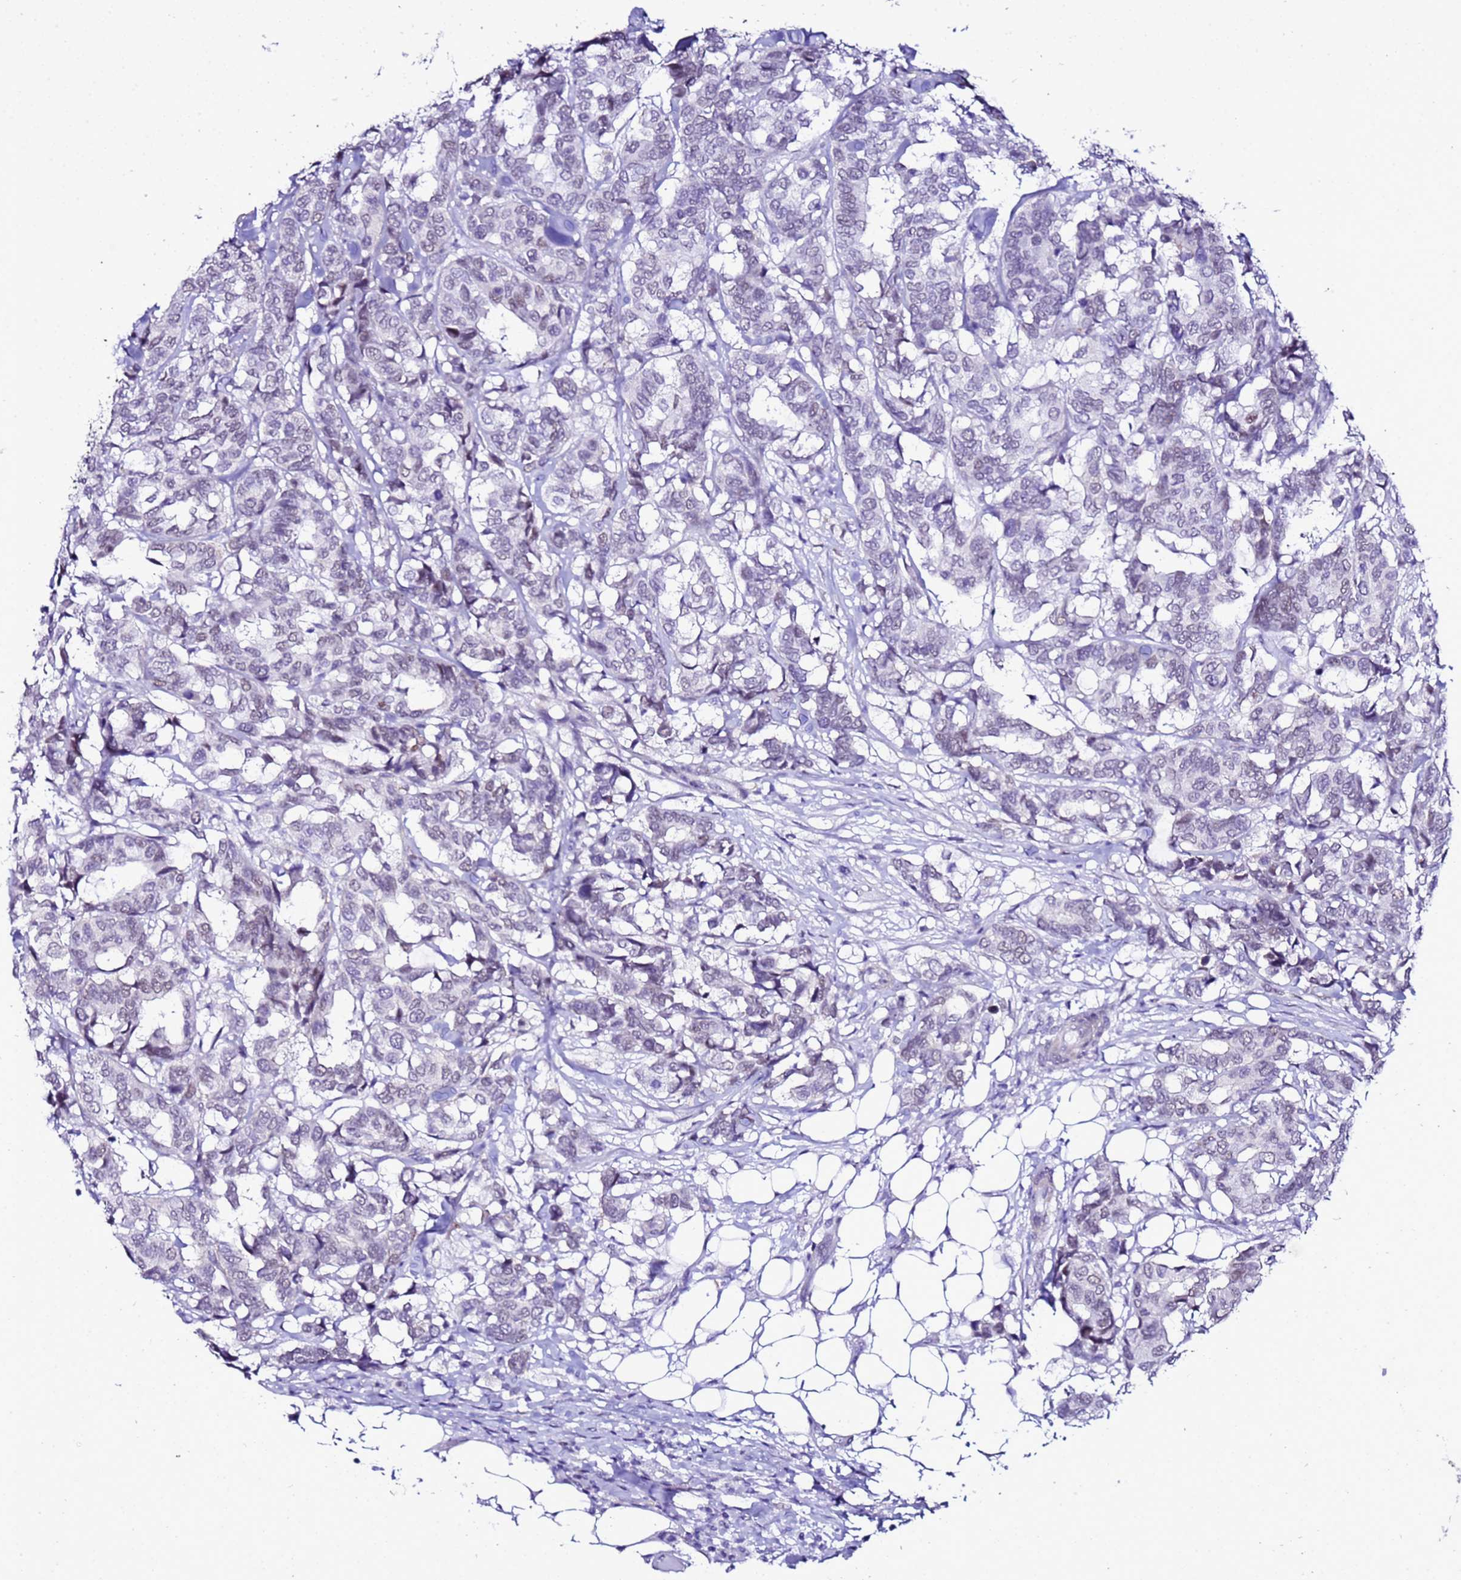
{"staining": {"intensity": "negative", "quantity": "none", "location": "none"}, "tissue": "breast cancer", "cell_type": "Tumor cells", "image_type": "cancer", "snomed": [{"axis": "morphology", "description": "Duct carcinoma"}, {"axis": "topography", "description": "Breast"}], "caption": "Tumor cells are negative for brown protein staining in breast cancer.", "gene": "BCL7A", "patient": {"sex": "female", "age": 87}}